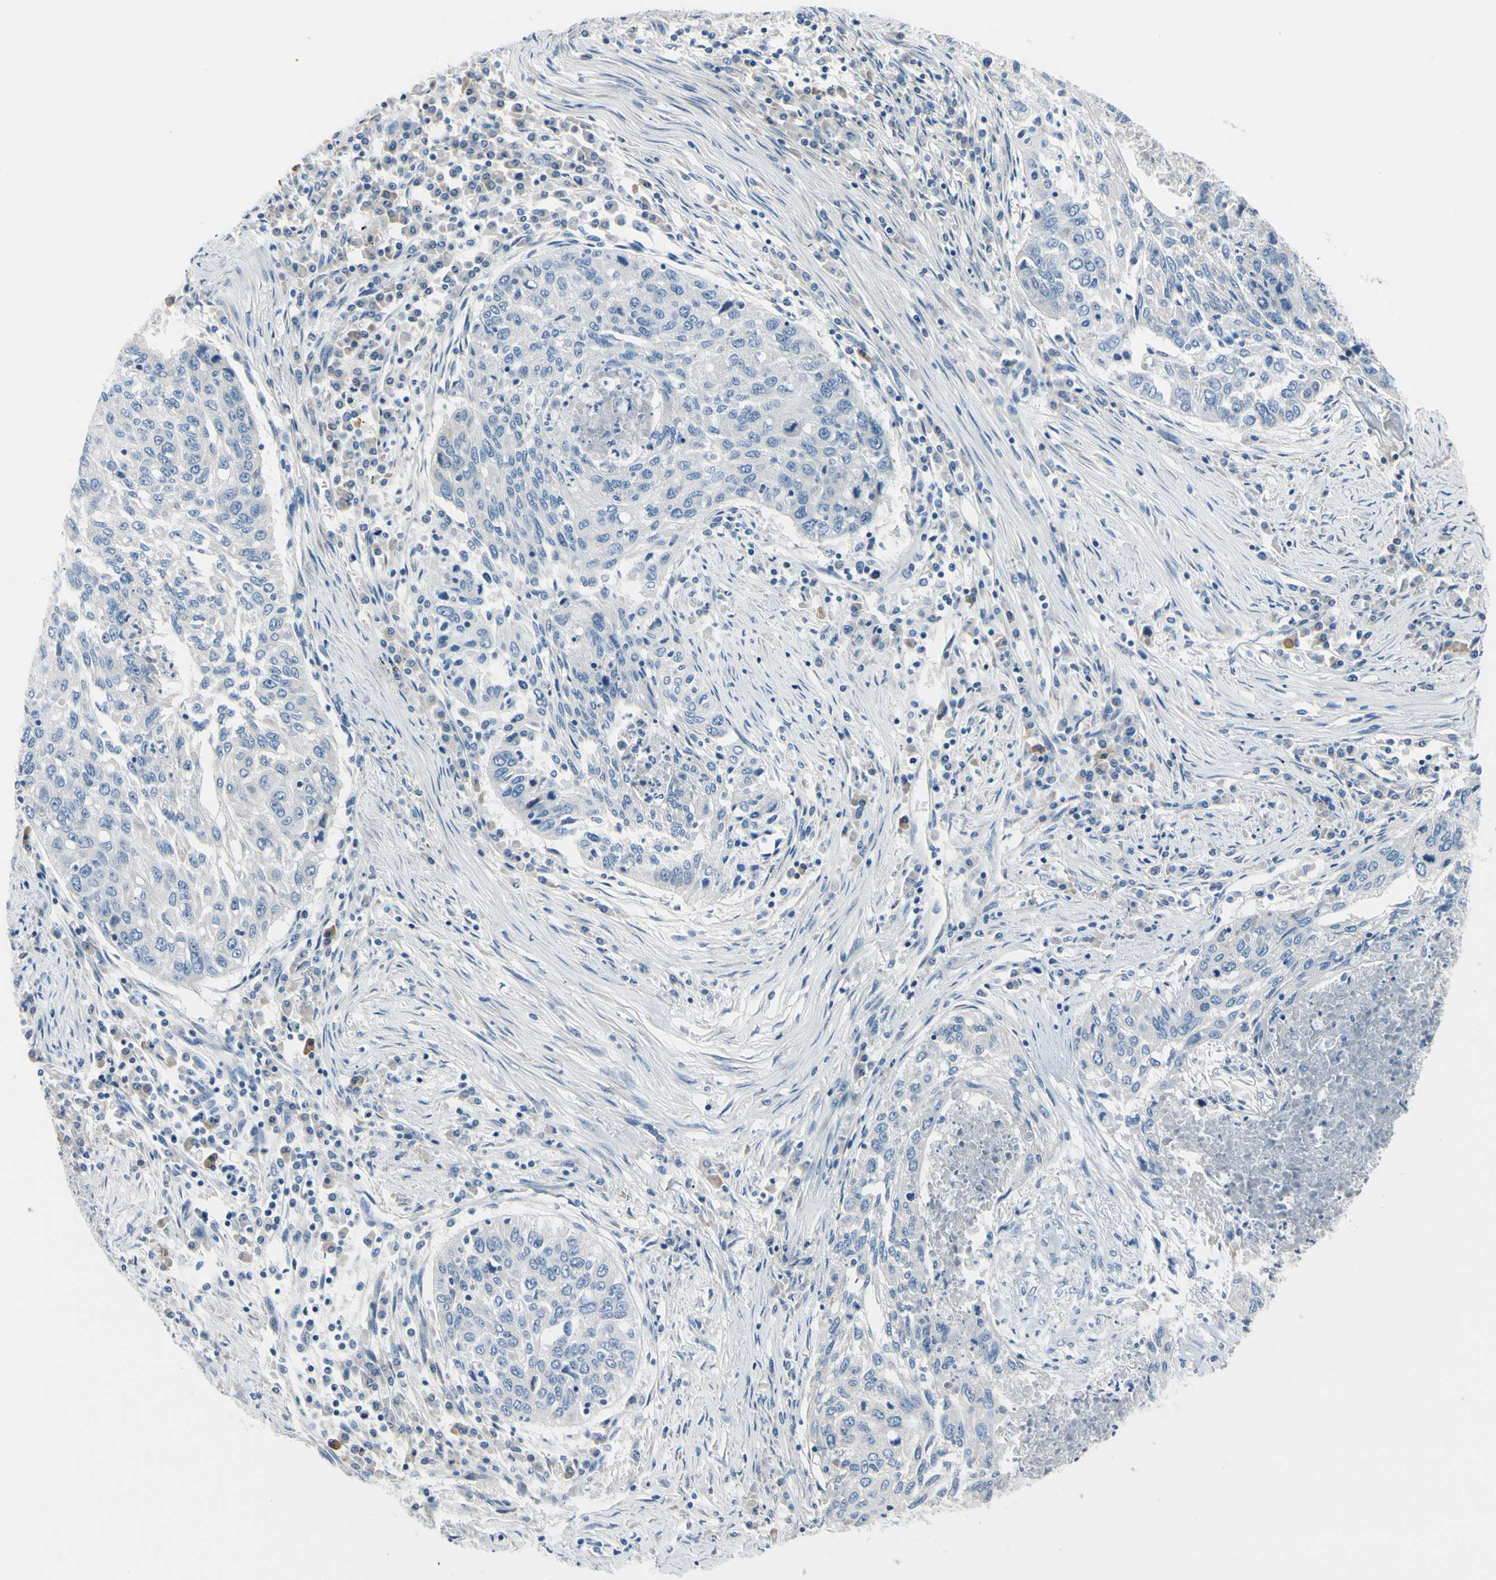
{"staining": {"intensity": "negative", "quantity": "none", "location": "none"}, "tissue": "lung cancer", "cell_type": "Tumor cells", "image_type": "cancer", "snomed": [{"axis": "morphology", "description": "Squamous cell carcinoma, NOS"}, {"axis": "topography", "description": "Lung"}], "caption": "High power microscopy histopathology image of an immunohistochemistry (IHC) image of lung cancer, revealing no significant positivity in tumor cells.", "gene": "FCER2", "patient": {"sex": "female", "age": 63}}